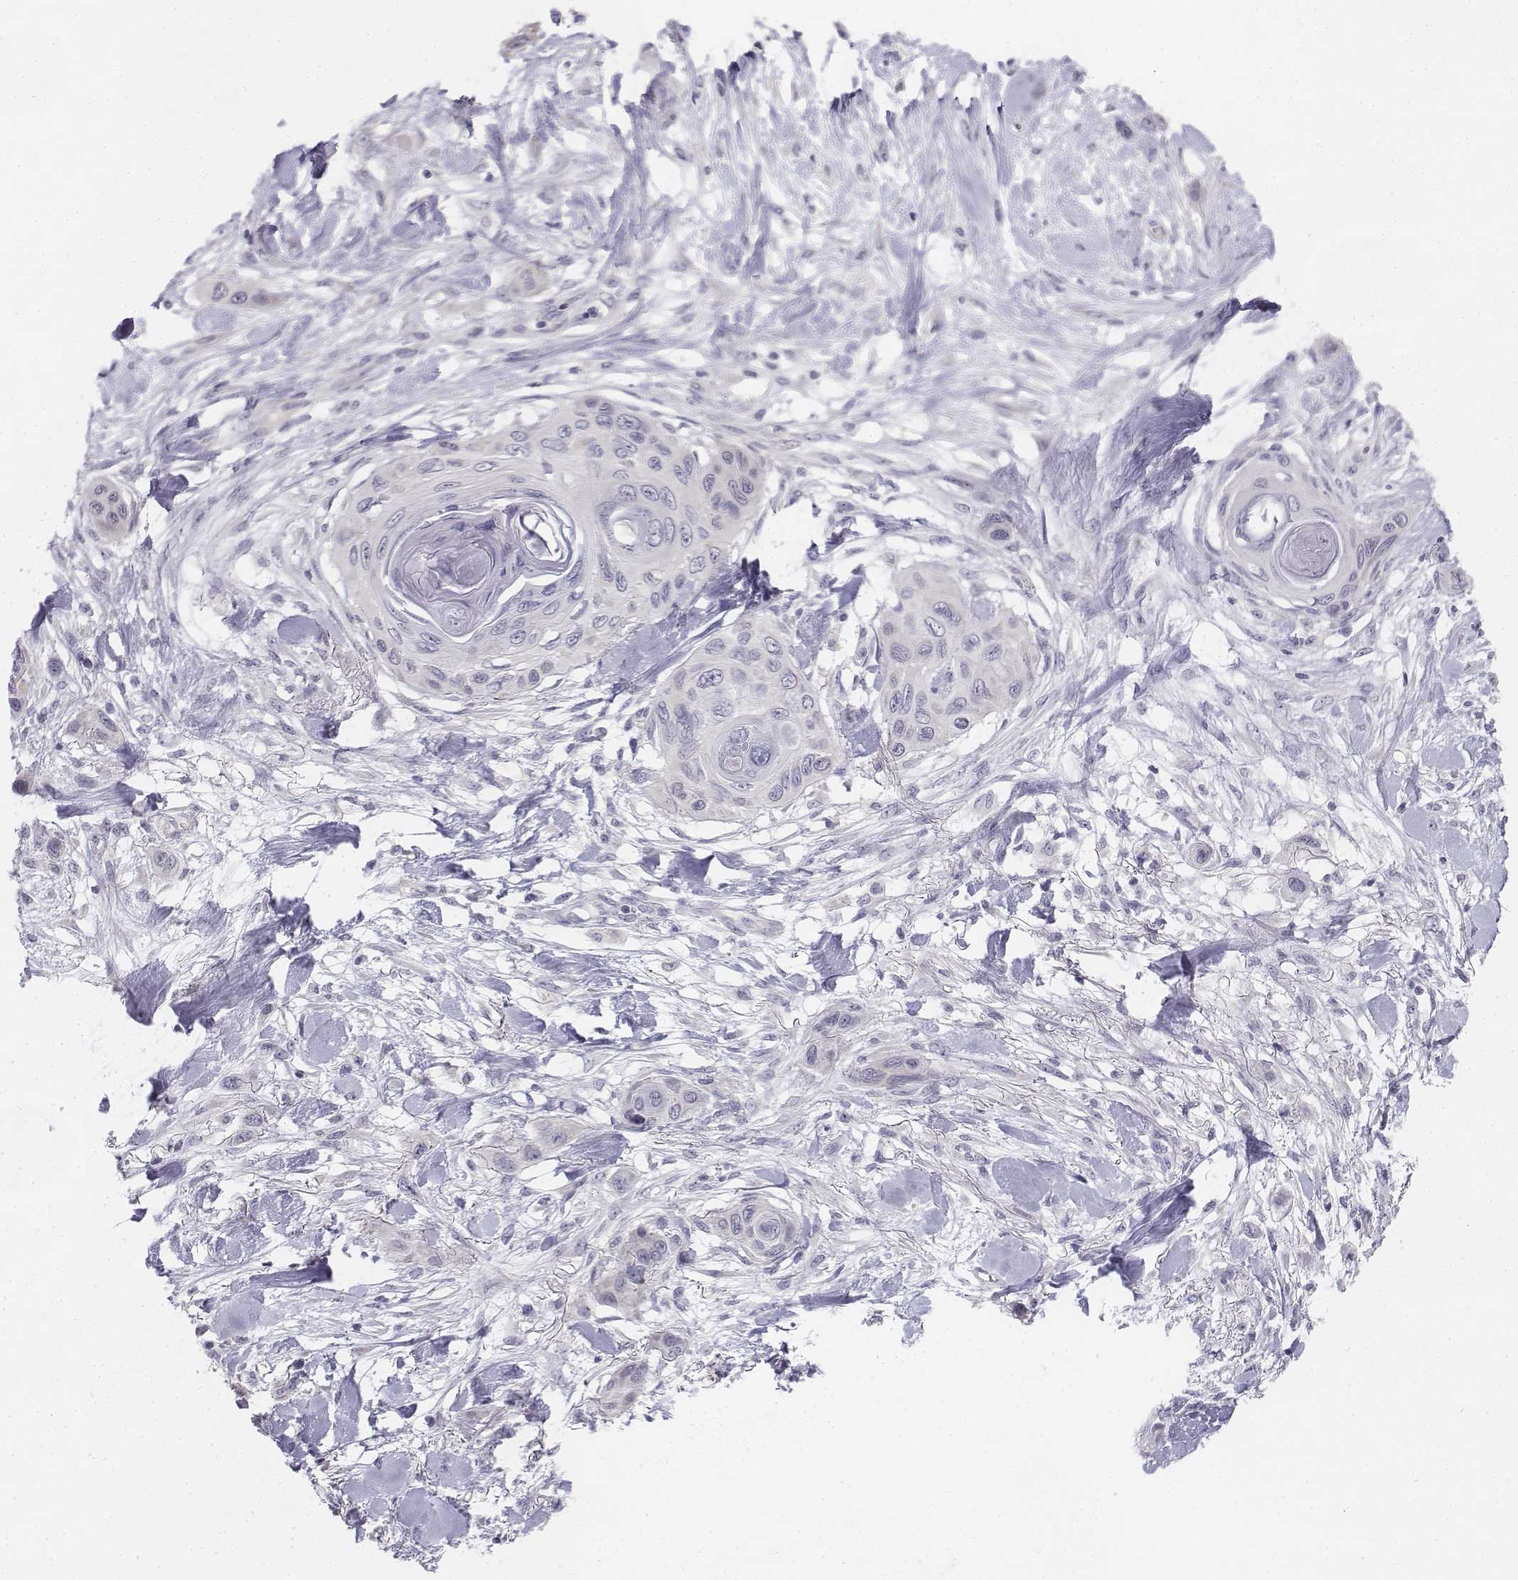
{"staining": {"intensity": "negative", "quantity": "none", "location": "none"}, "tissue": "skin cancer", "cell_type": "Tumor cells", "image_type": "cancer", "snomed": [{"axis": "morphology", "description": "Squamous cell carcinoma, NOS"}, {"axis": "topography", "description": "Skin"}], "caption": "Squamous cell carcinoma (skin) was stained to show a protein in brown. There is no significant expression in tumor cells. (Immunohistochemistry (ihc), brightfield microscopy, high magnification).", "gene": "PENK", "patient": {"sex": "male", "age": 79}}